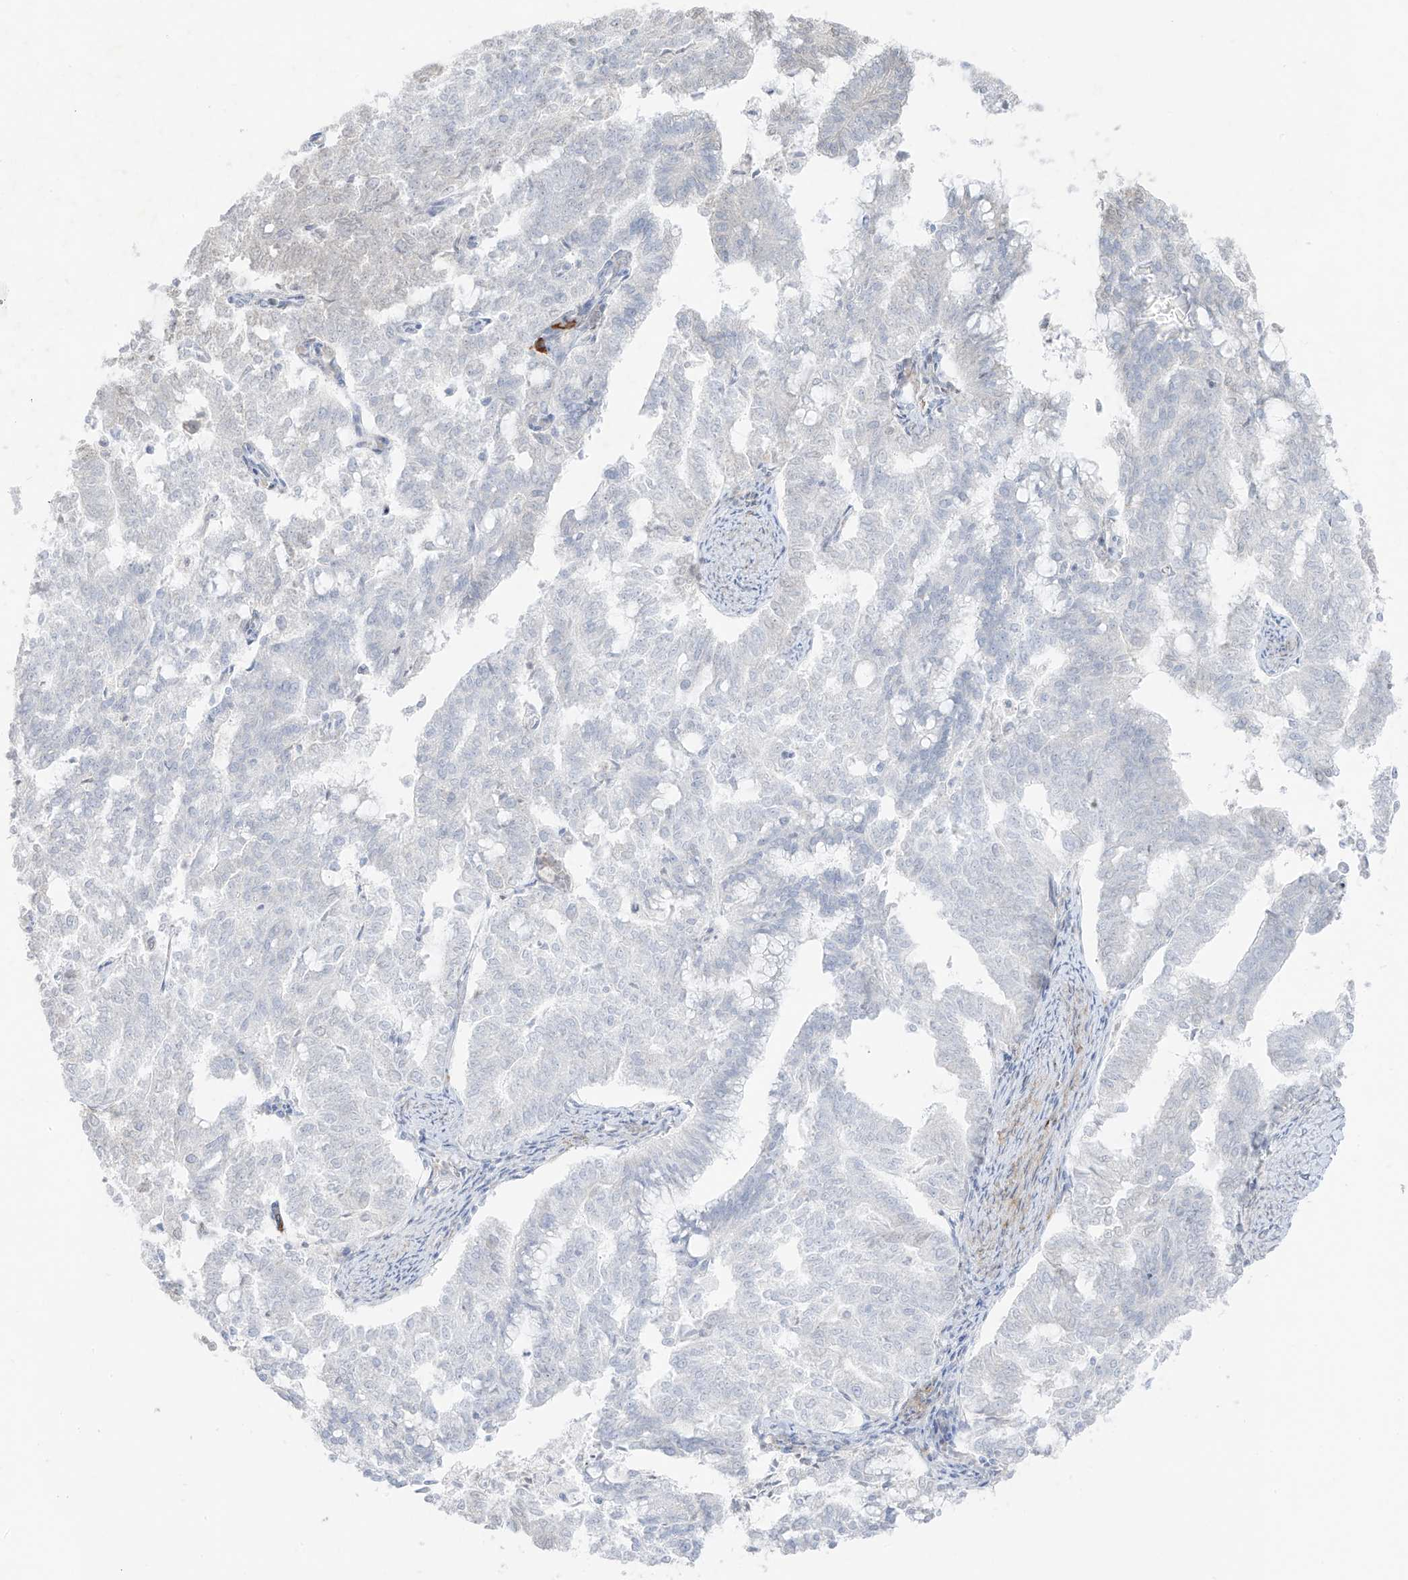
{"staining": {"intensity": "negative", "quantity": "none", "location": "none"}, "tissue": "endometrial cancer", "cell_type": "Tumor cells", "image_type": "cancer", "snomed": [{"axis": "morphology", "description": "Adenocarcinoma, NOS"}, {"axis": "topography", "description": "Endometrium"}], "caption": "Immunohistochemistry micrograph of human endometrial cancer stained for a protein (brown), which demonstrates no positivity in tumor cells.", "gene": "C11orf87", "patient": {"sex": "female", "age": 79}}